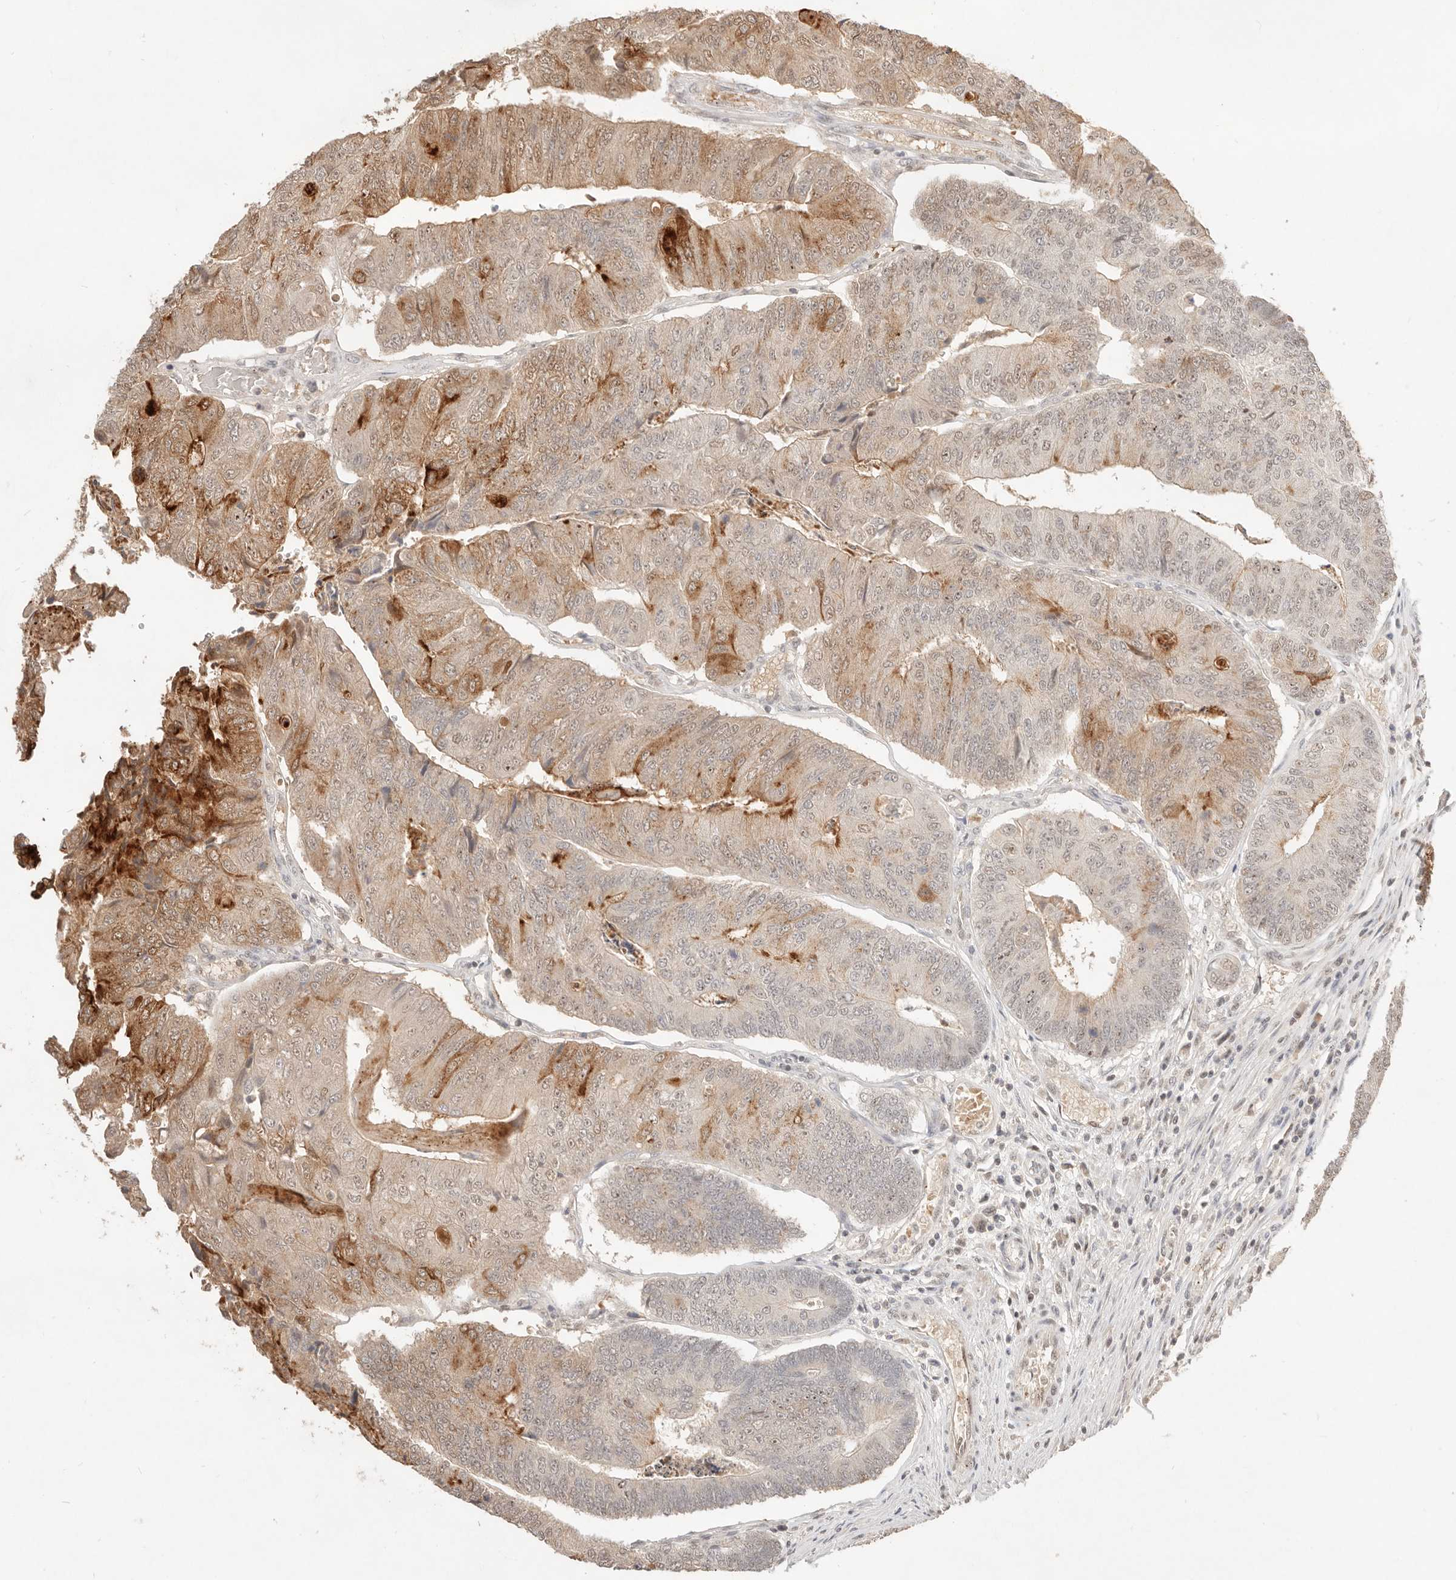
{"staining": {"intensity": "strong", "quantity": "<25%", "location": "cytoplasmic/membranous,nuclear"}, "tissue": "colorectal cancer", "cell_type": "Tumor cells", "image_type": "cancer", "snomed": [{"axis": "morphology", "description": "Adenocarcinoma, NOS"}, {"axis": "topography", "description": "Colon"}], "caption": "DAB immunohistochemical staining of human adenocarcinoma (colorectal) reveals strong cytoplasmic/membranous and nuclear protein positivity in about <25% of tumor cells.", "gene": "MEP1A", "patient": {"sex": "female", "age": 67}}